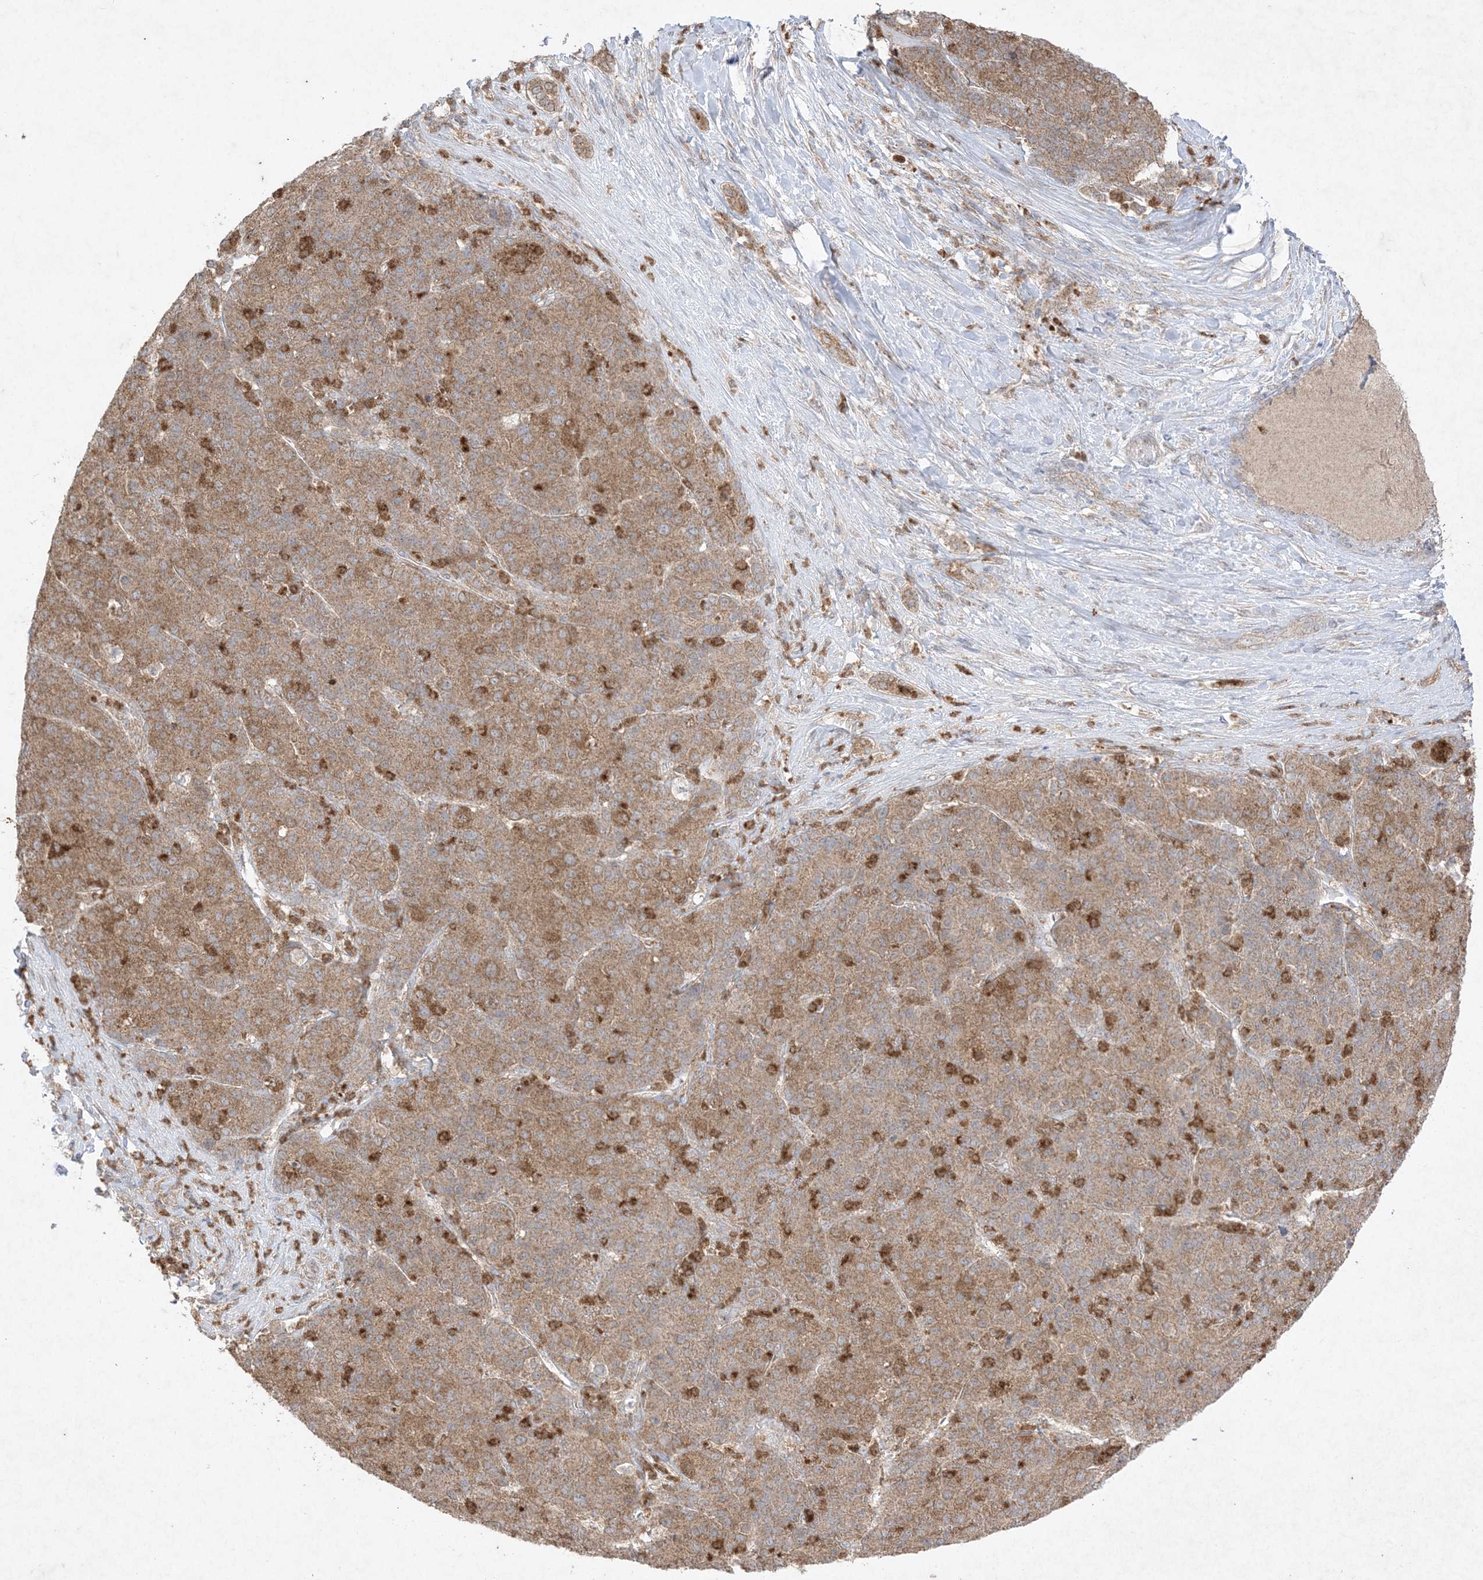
{"staining": {"intensity": "moderate", "quantity": ">75%", "location": "cytoplasmic/membranous"}, "tissue": "liver cancer", "cell_type": "Tumor cells", "image_type": "cancer", "snomed": [{"axis": "morphology", "description": "Carcinoma, Hepatocellular, NOS"}, {"axis": "topography", "description": "Liver"}], "caption": "Protein analysis of liver hepatocellular carcinoma tissue reveals moderate cytoplasmic/membranous expression in approximately >75% of tumor cells.", "gene": "UBE2C", "patient": {"sex": "male", "age": 65}}